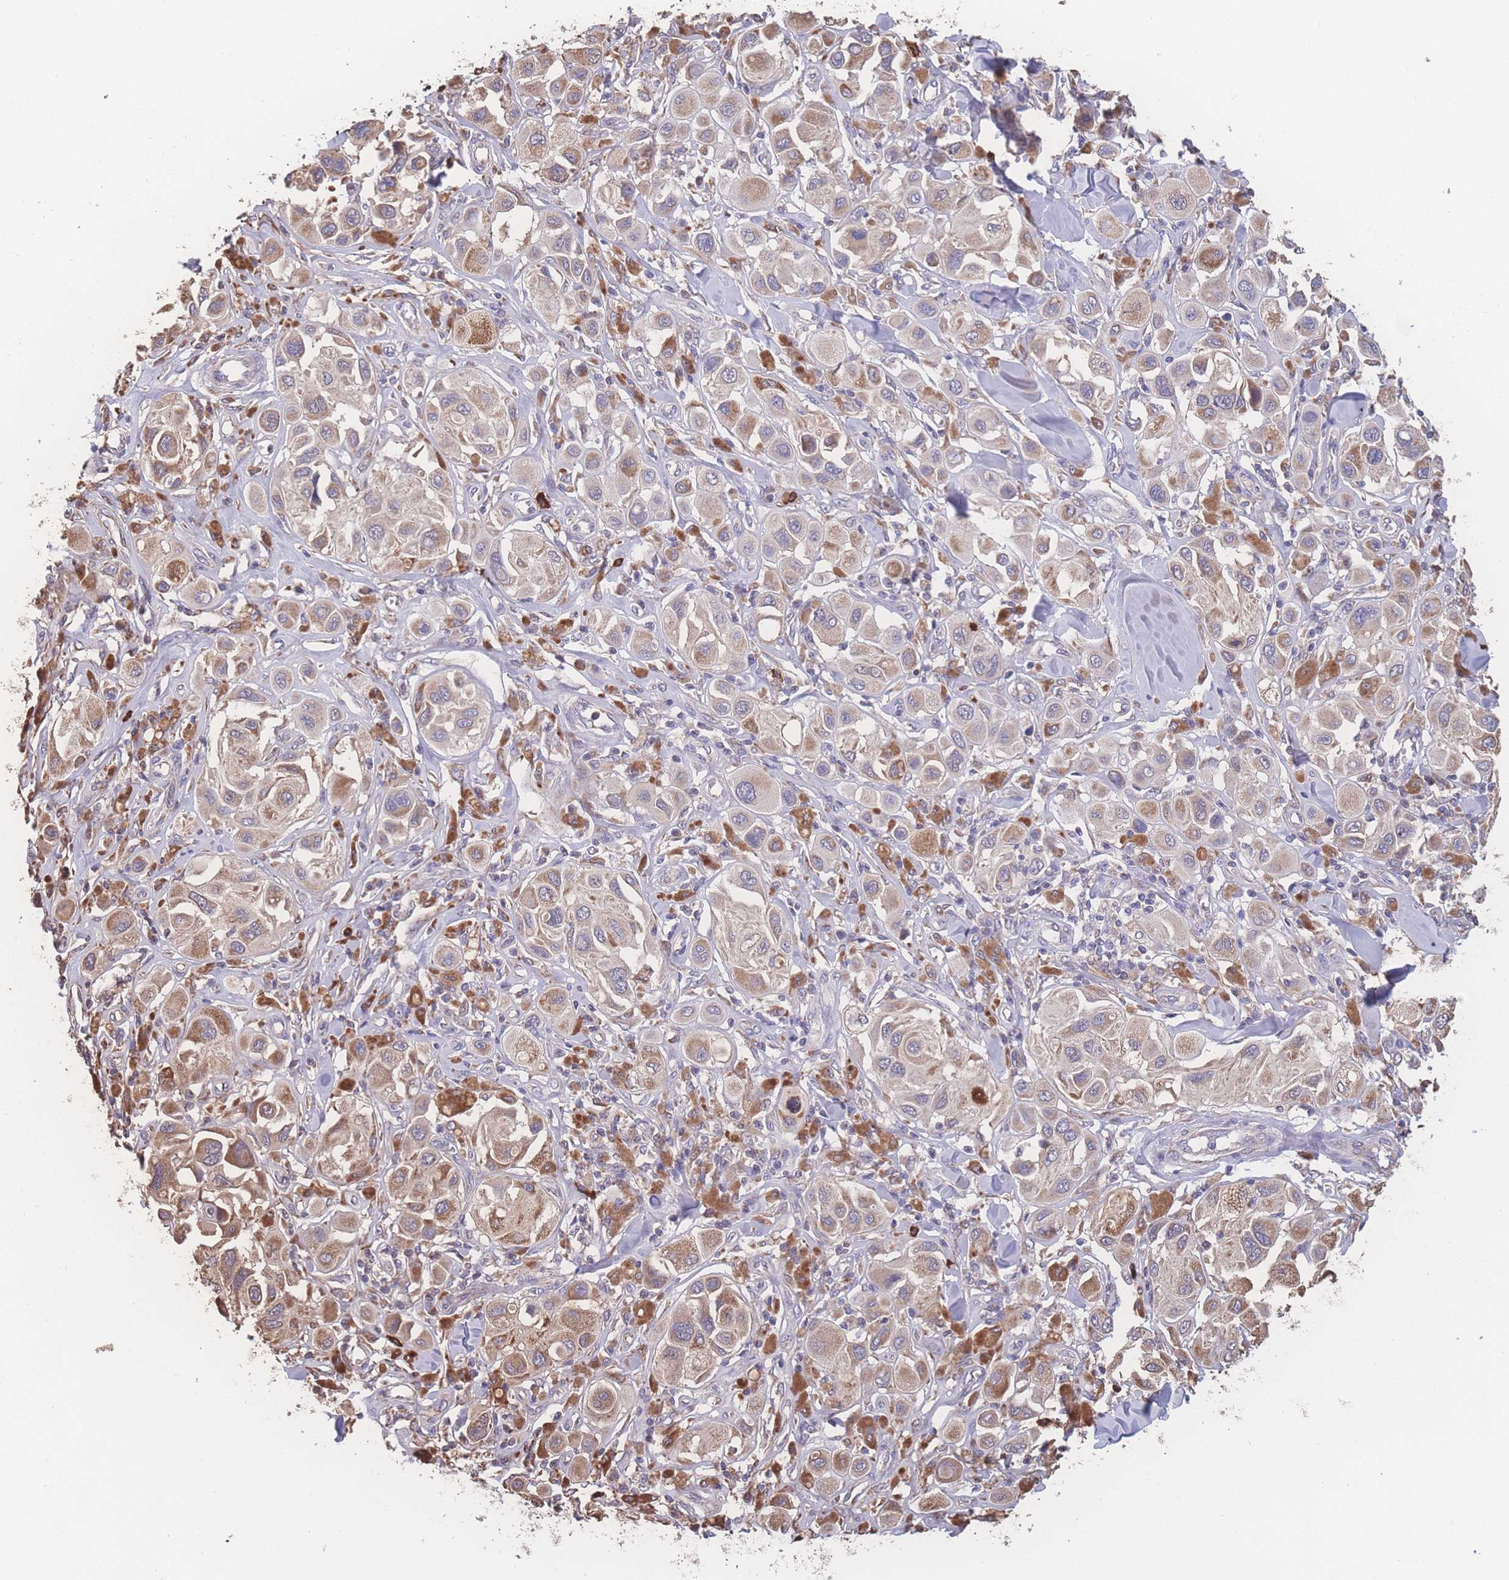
{"staining": {"intensity": "moderate", "quantity": "25%-75%", "location": "cytoplasmic/membranous"}, "tissue": "melanoma", "cell_type": "Tumor cells", "image_type": "cancer", "snomed": [{"axis": "morphology", "description": "Malignant melanoma, Metastatic site"}, {"axis": "topography", "description": "Skin"}], "caption": "IHC of malignant melanoma (metastatic site) reveals medium levels of moderate cytoplasmic/membranous positivity in about 25%-75% of tumor cells.", "gene": "SGSM3", "patient": {"sex": "male", "age": 41}}